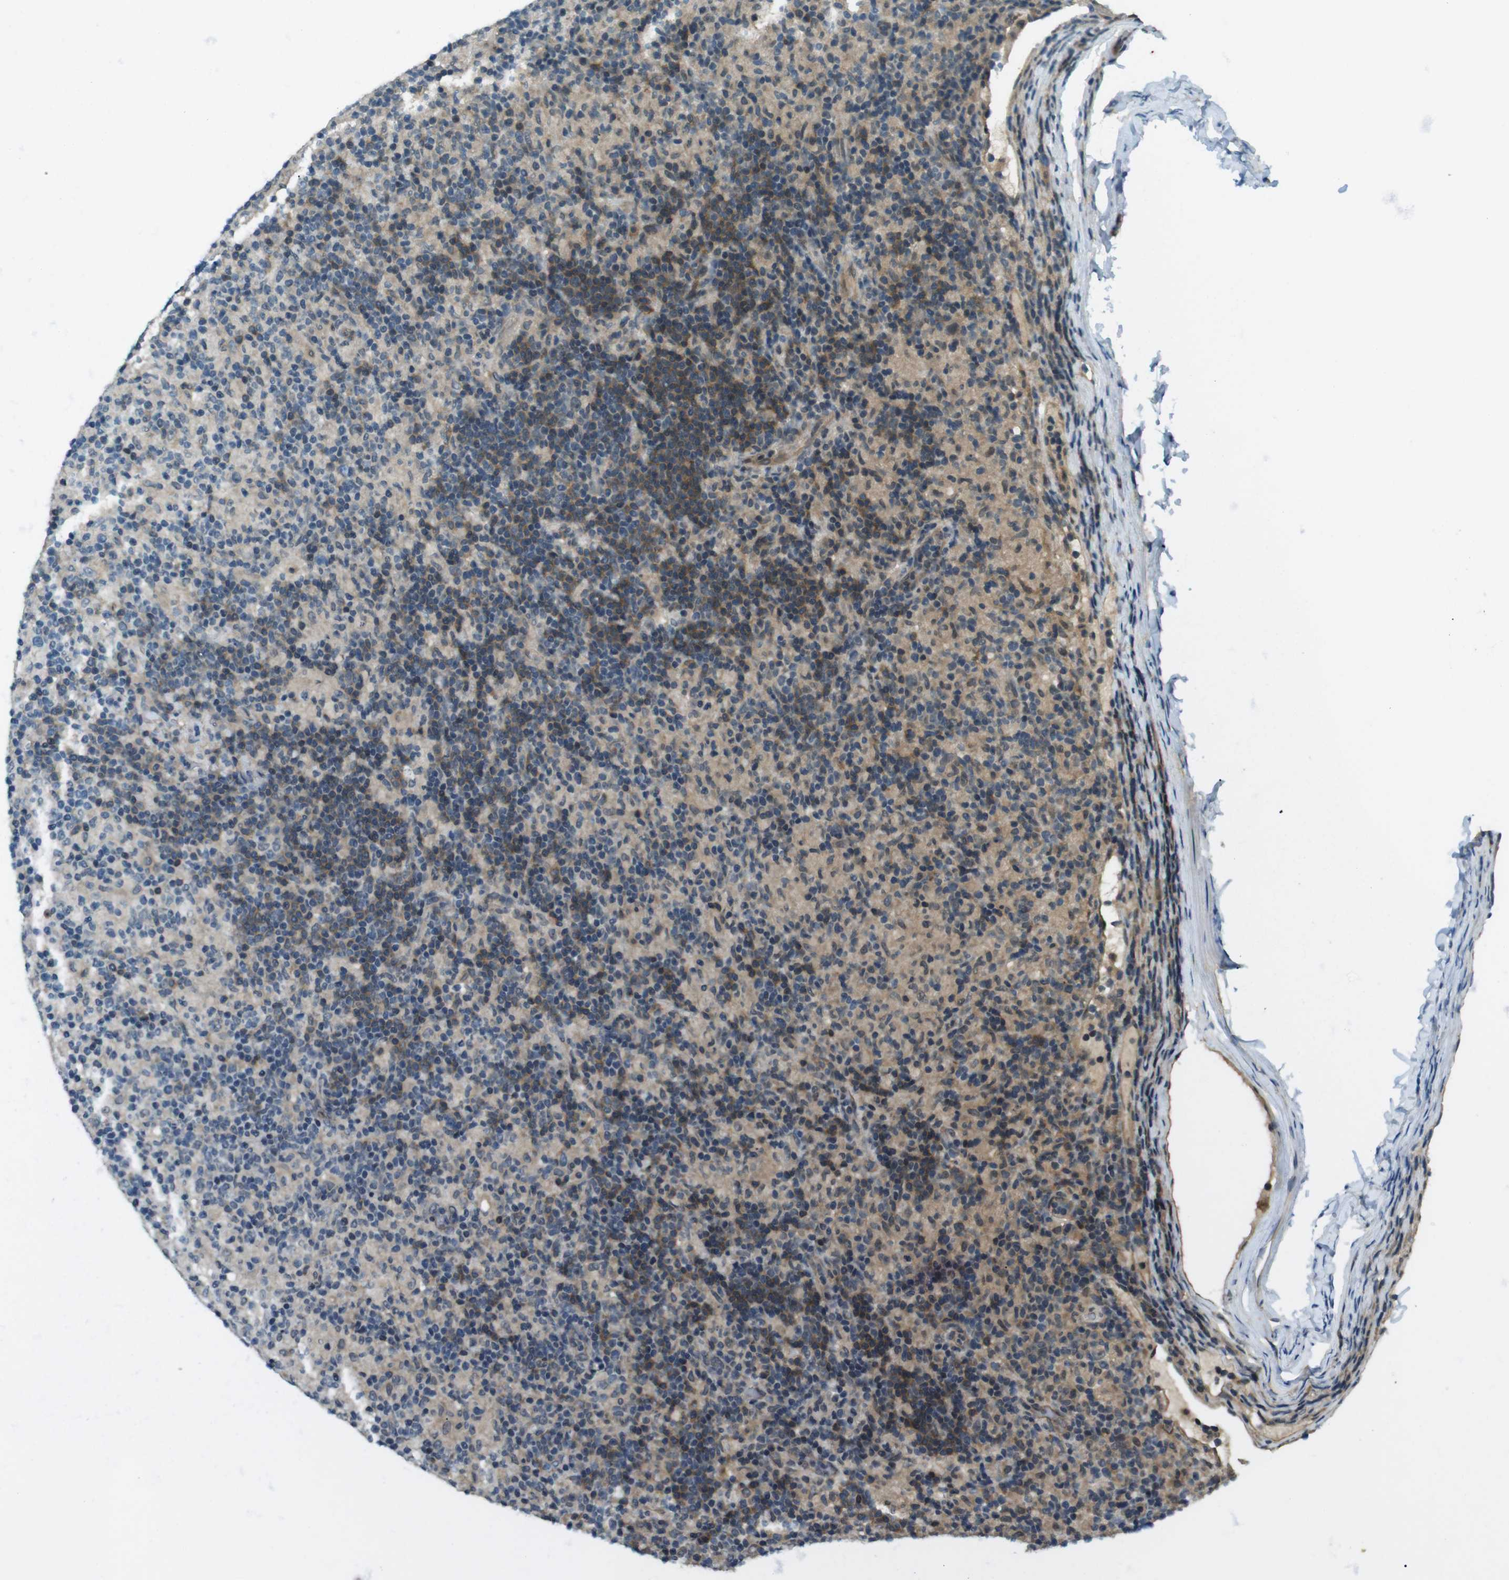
{"staining": {"intensity": "weak", "quantity": "<25%", "location": "cytoplasmic/membranous"}, "tissue": "lymphoma", "cell_type": "Tumor cells", "image_type": "cancer", "snomed": [{"axis": "morphology", "description": "Hodgkin's disease, NOS"}, {"axis": "topography", "description": "Lymph node"}], "caption": "Hodgkin's disease stained for a protein using immunohistochemistry reveals no expression tumor cells.", "gene": "TIAM2", "patient": {"sex": "male", "age": 70}}